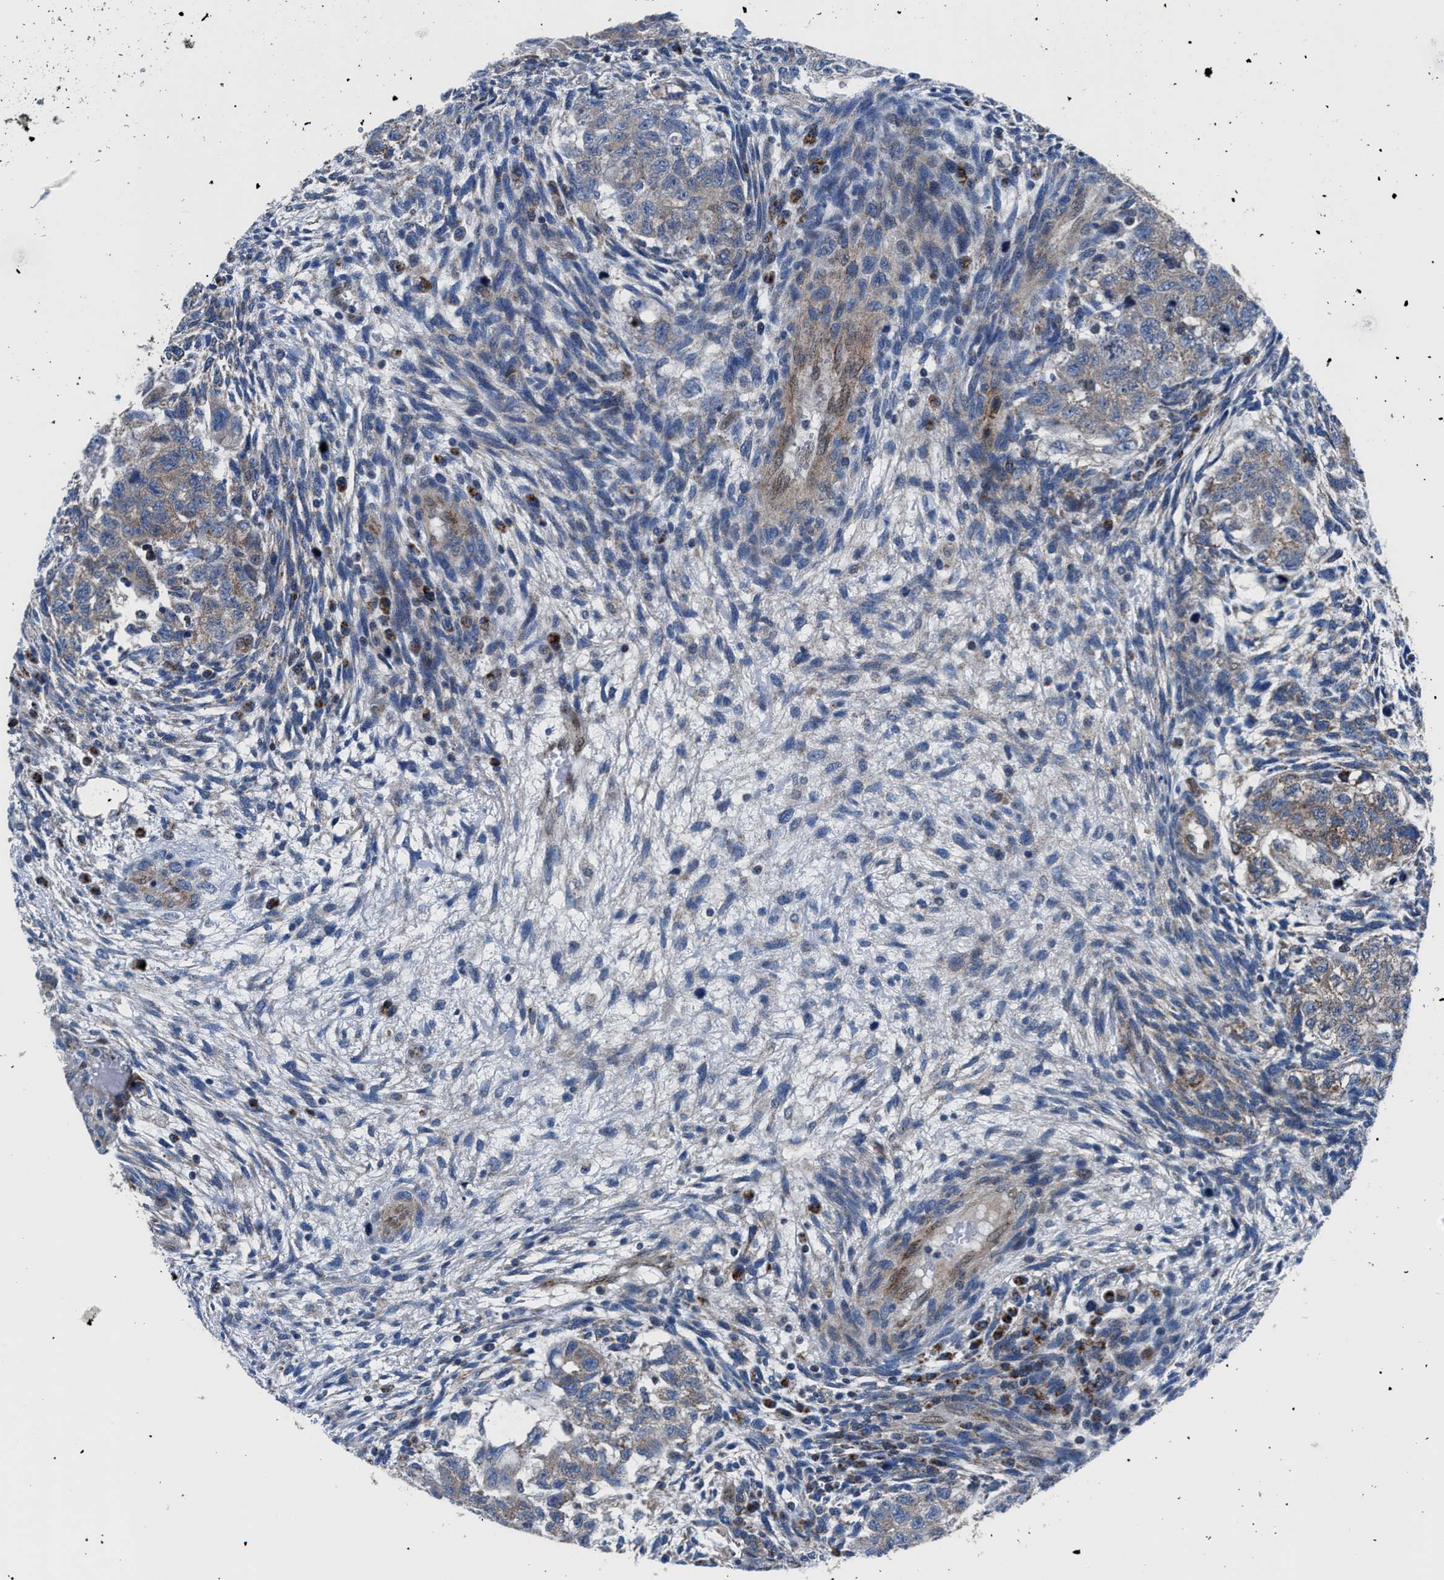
{"staining": {"intensity": "weak", "quantity": ">75%", "location": "cytoplasmic/membranous"}, "tissue": "testis cancer", "cell_type": "Tumor cells", "image_type": "cancer", "snomed": [{"axis": "morphology", "description": "Normal tissue, NOS"}, {"axis": "morphology", "description": "Carcinoma, Embryonal, NOS"}, {"axis": "topography", "description": "Testis"}], "caption": "This is an image of immunohistochemistry (IHC) staining of testis cancer, which shows weak positivity in the cytoplasmic/membranous of tumor cells.", "gene": "LMO2", "patient": {"sex": "male", "age": 36}}